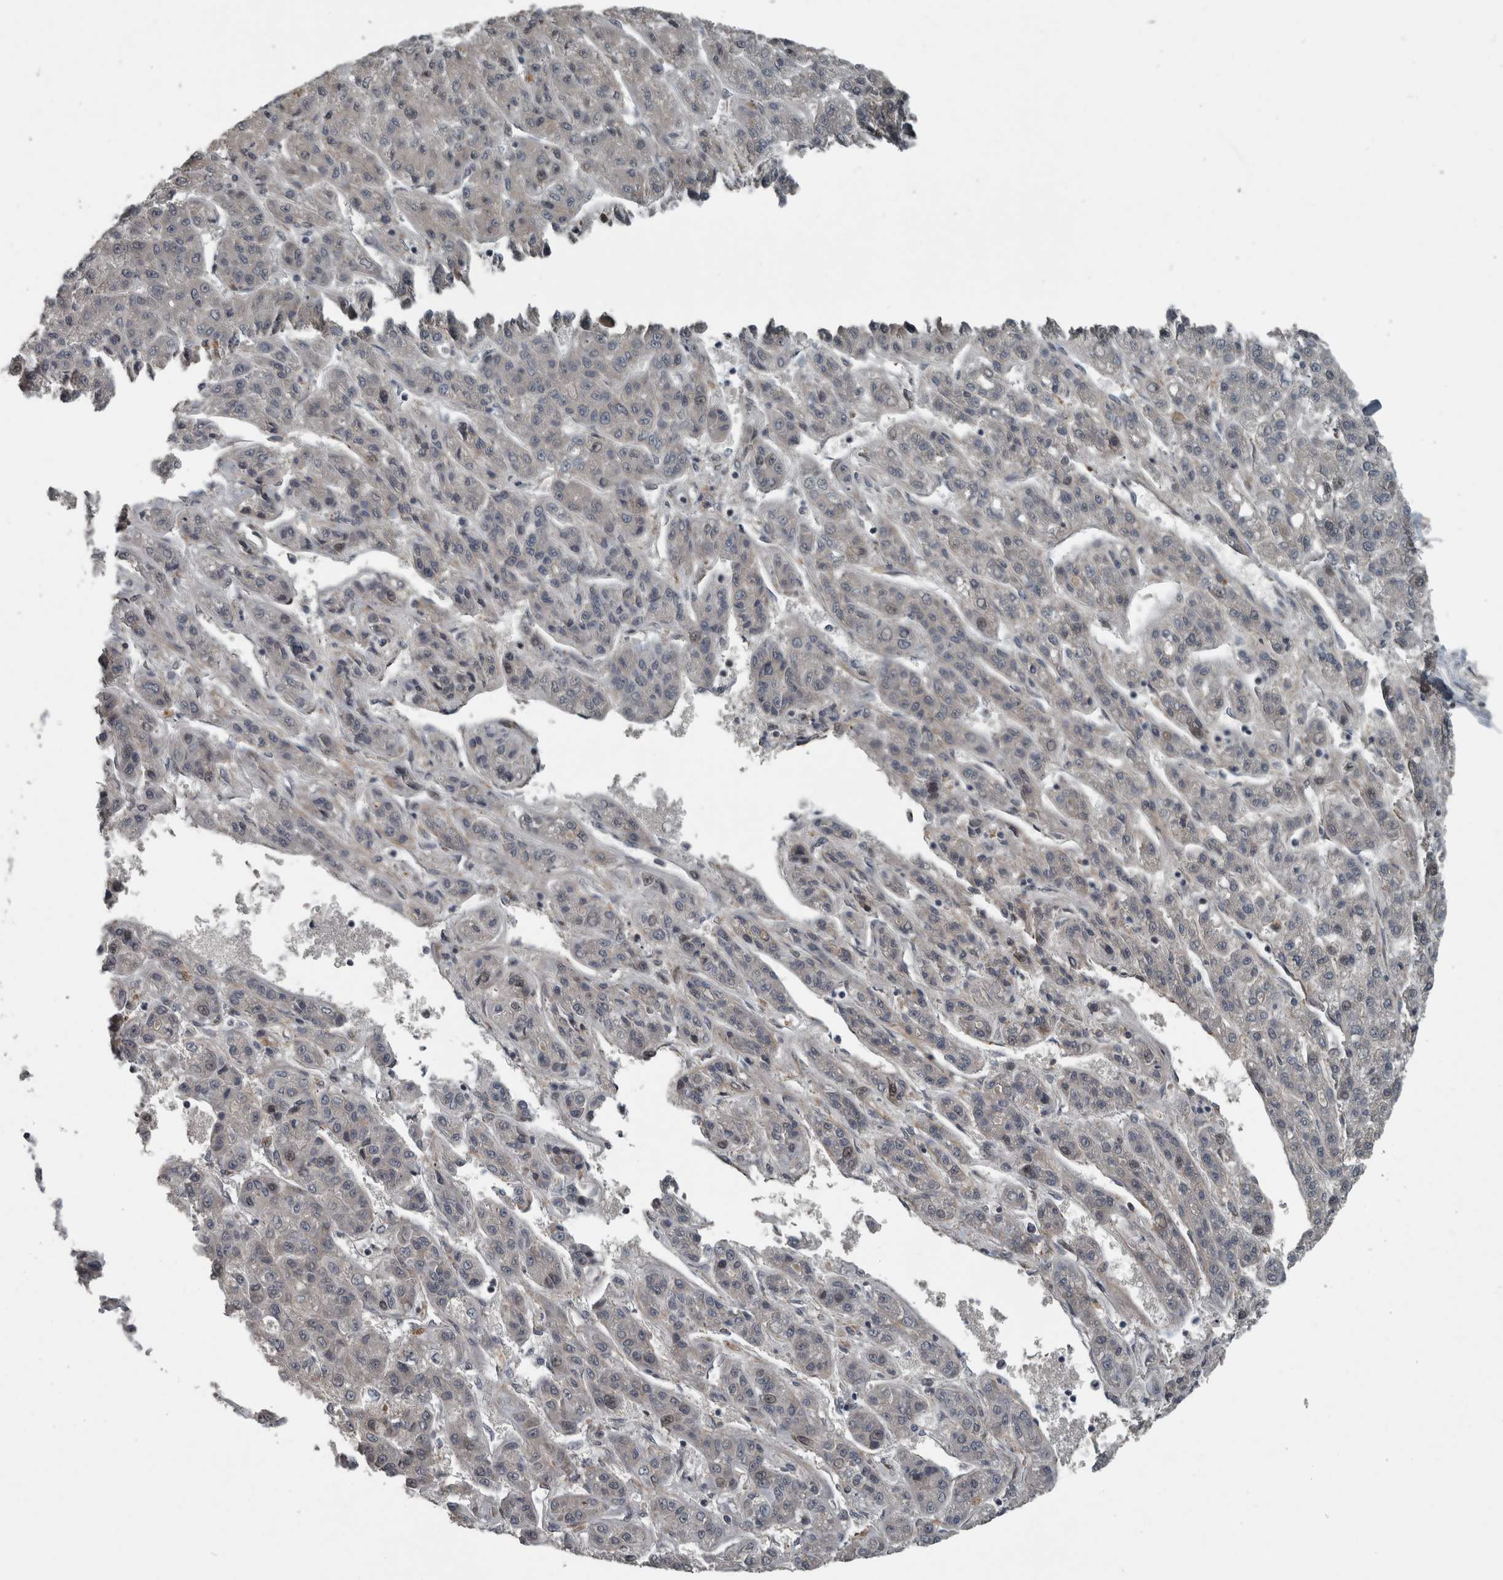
{"staining": {"intensity": "weak", "quantity": "<25%", "location": "cytoplasmic/membranous"}, "tissue": "liver cancer", "cell_type": "Tumor cells", "image_type": "cancer", "snomed": [{"axis": "morphology", "description": "Carcinoma, Hepatocellular, NOS"}, {"axis": "topography", "description": "Liver"}], "caption": "Immunohistochemistry of liver cancer (hepatocellular carcinoma) demonstrates no staining in tumor cells.", "gene": "ZNF345", "patient": {"sex": "male", "age": 70}}